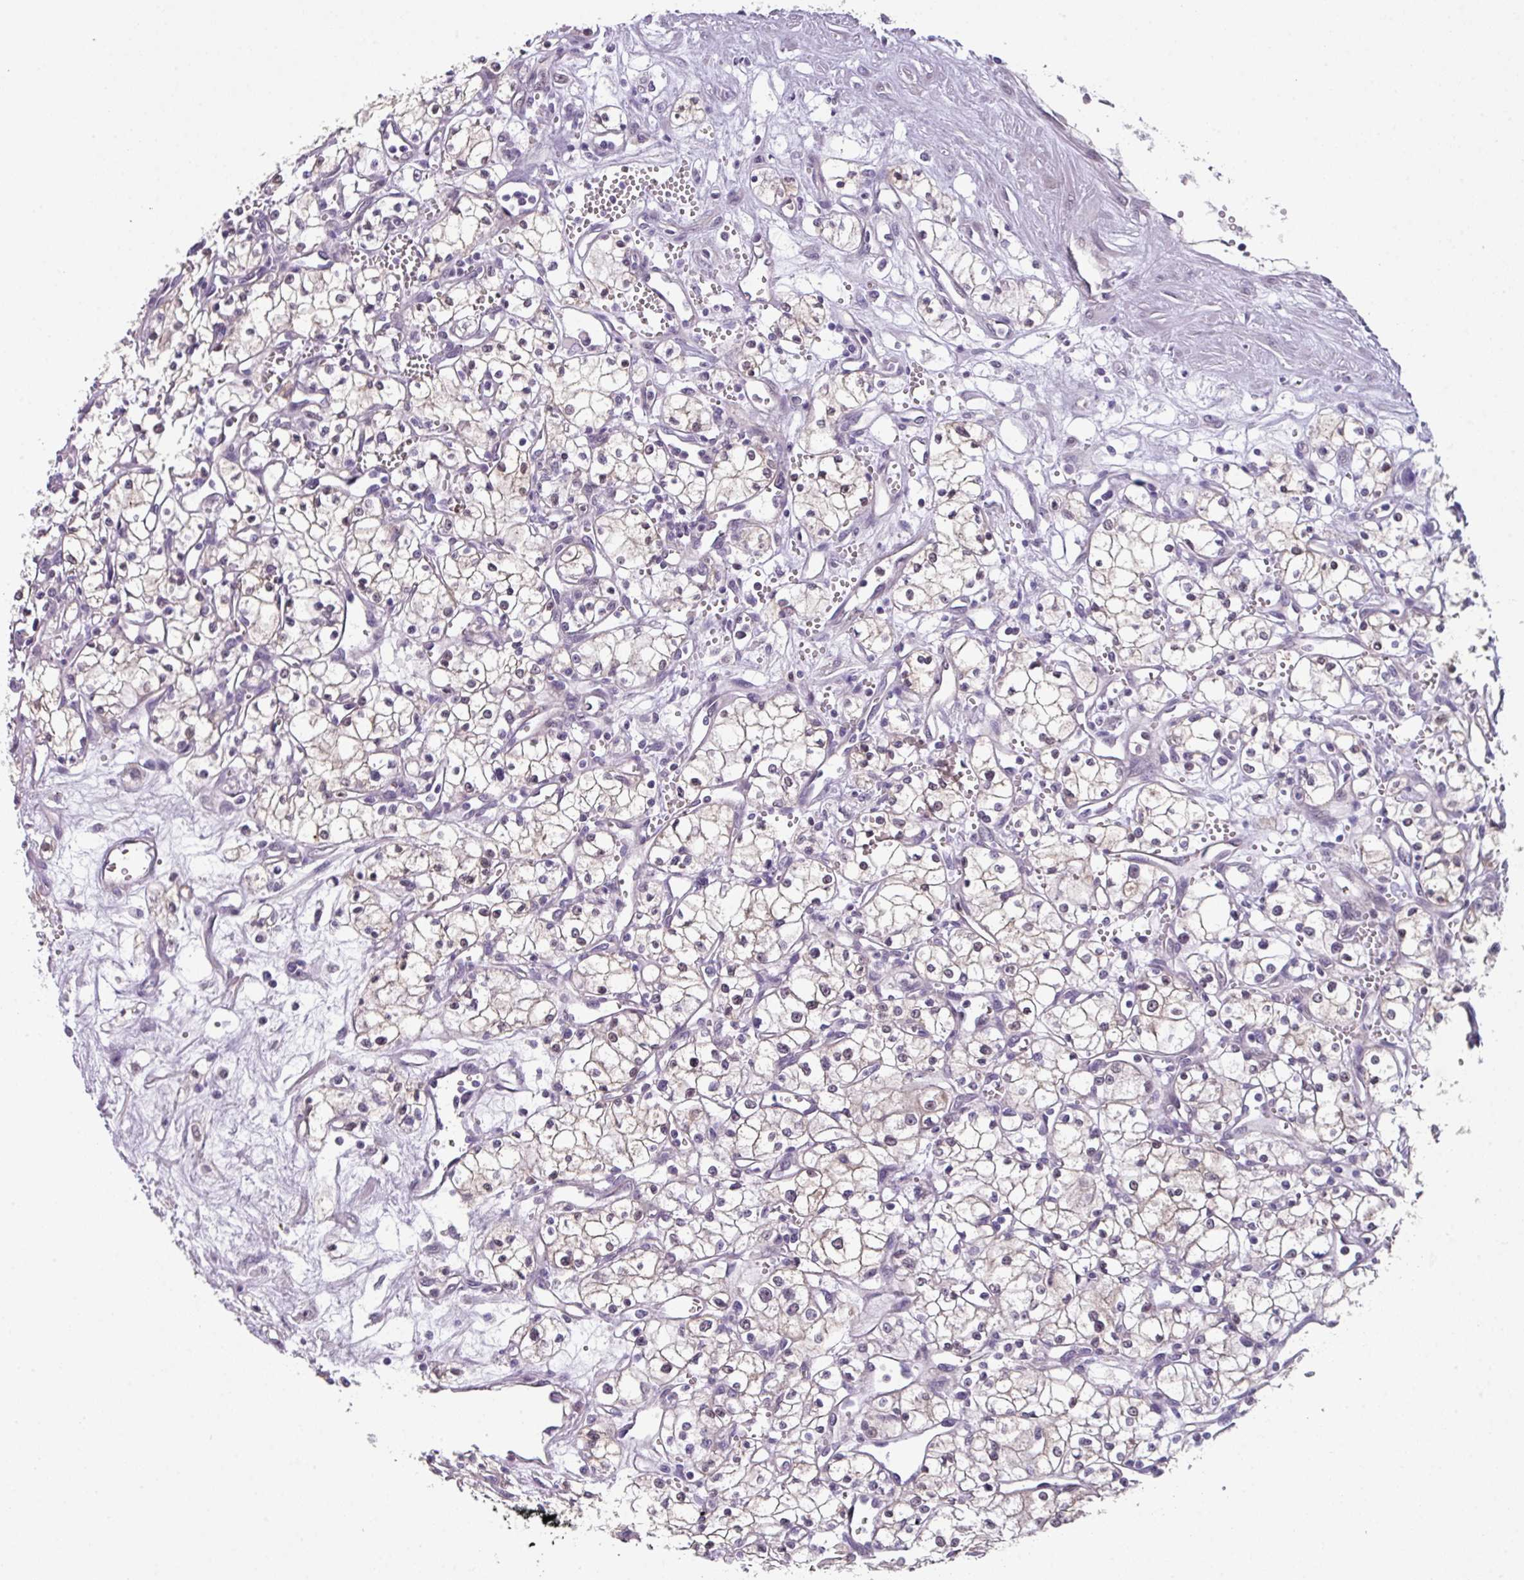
{"staining": {"intensity": "negative", "quantity": "none", "location": "none"}, "tissue": "renal cancer", "cell_type": "Tumor cells", "image_type": "cancer", "snomed": [{"axis": "morphology", "description": "Adenocarcinoma, NOS"}, {"axis": "topography", "description": "Kidney"}], "caption": "Immunohistochemistry image of human renal cancer stained for a protein (brown), which displays no positivity in tumor cells. (Stains: DAB (3,3'-diaminobenzidine) IHC with hematoxylin counter stain, Microscopy: brightfield microscopy at high magnification).", "gene": "ZFP3", "patient": {"sex": "male", "age": 59}}